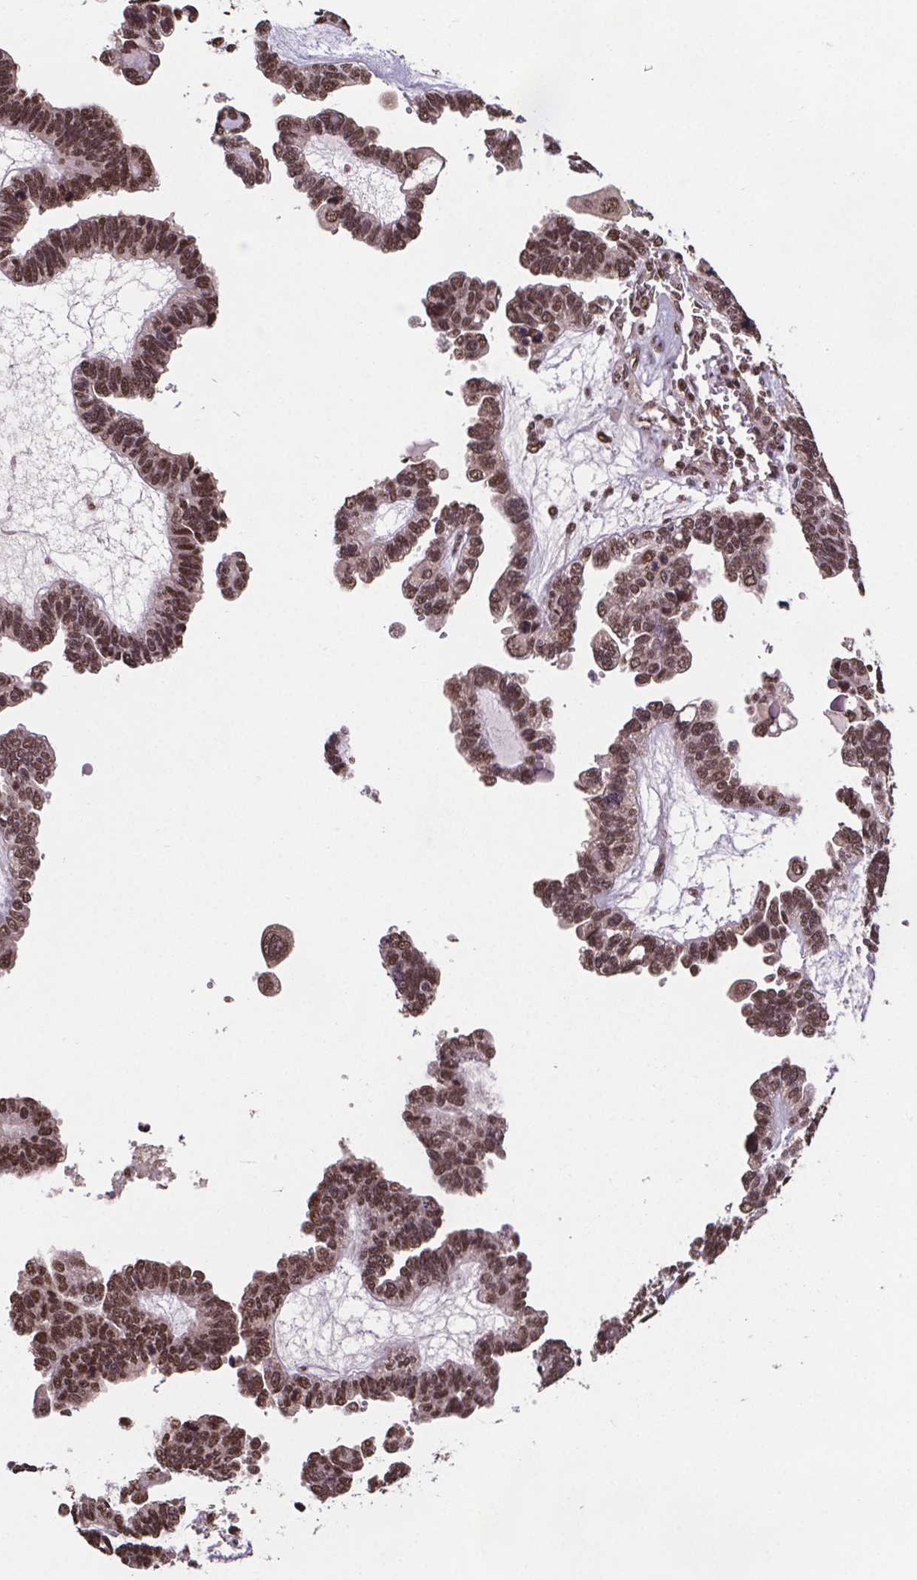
{"staining": {"intensity": "moderate", "quantity": ">75%", "location": "nuclear"}, "tissue": "ovarian cancer", "cell_type": "Tumor cells", "image_type": "cancer", "snomed": [{"axis": "morphology", "description": "Cystadenocarcinoma, serous, NOS"}, {"axis": "topography", "description": "Ovary"}], "caption": "High-power microscopy captured an immunohistochemistry (IHC) photomicrograph of ovarian cancer, revealing moderate nuclear expression in approximately >75% of tumor cells.", "gene": "JARID2", "patient": {"sex": "female", "age": 51}}